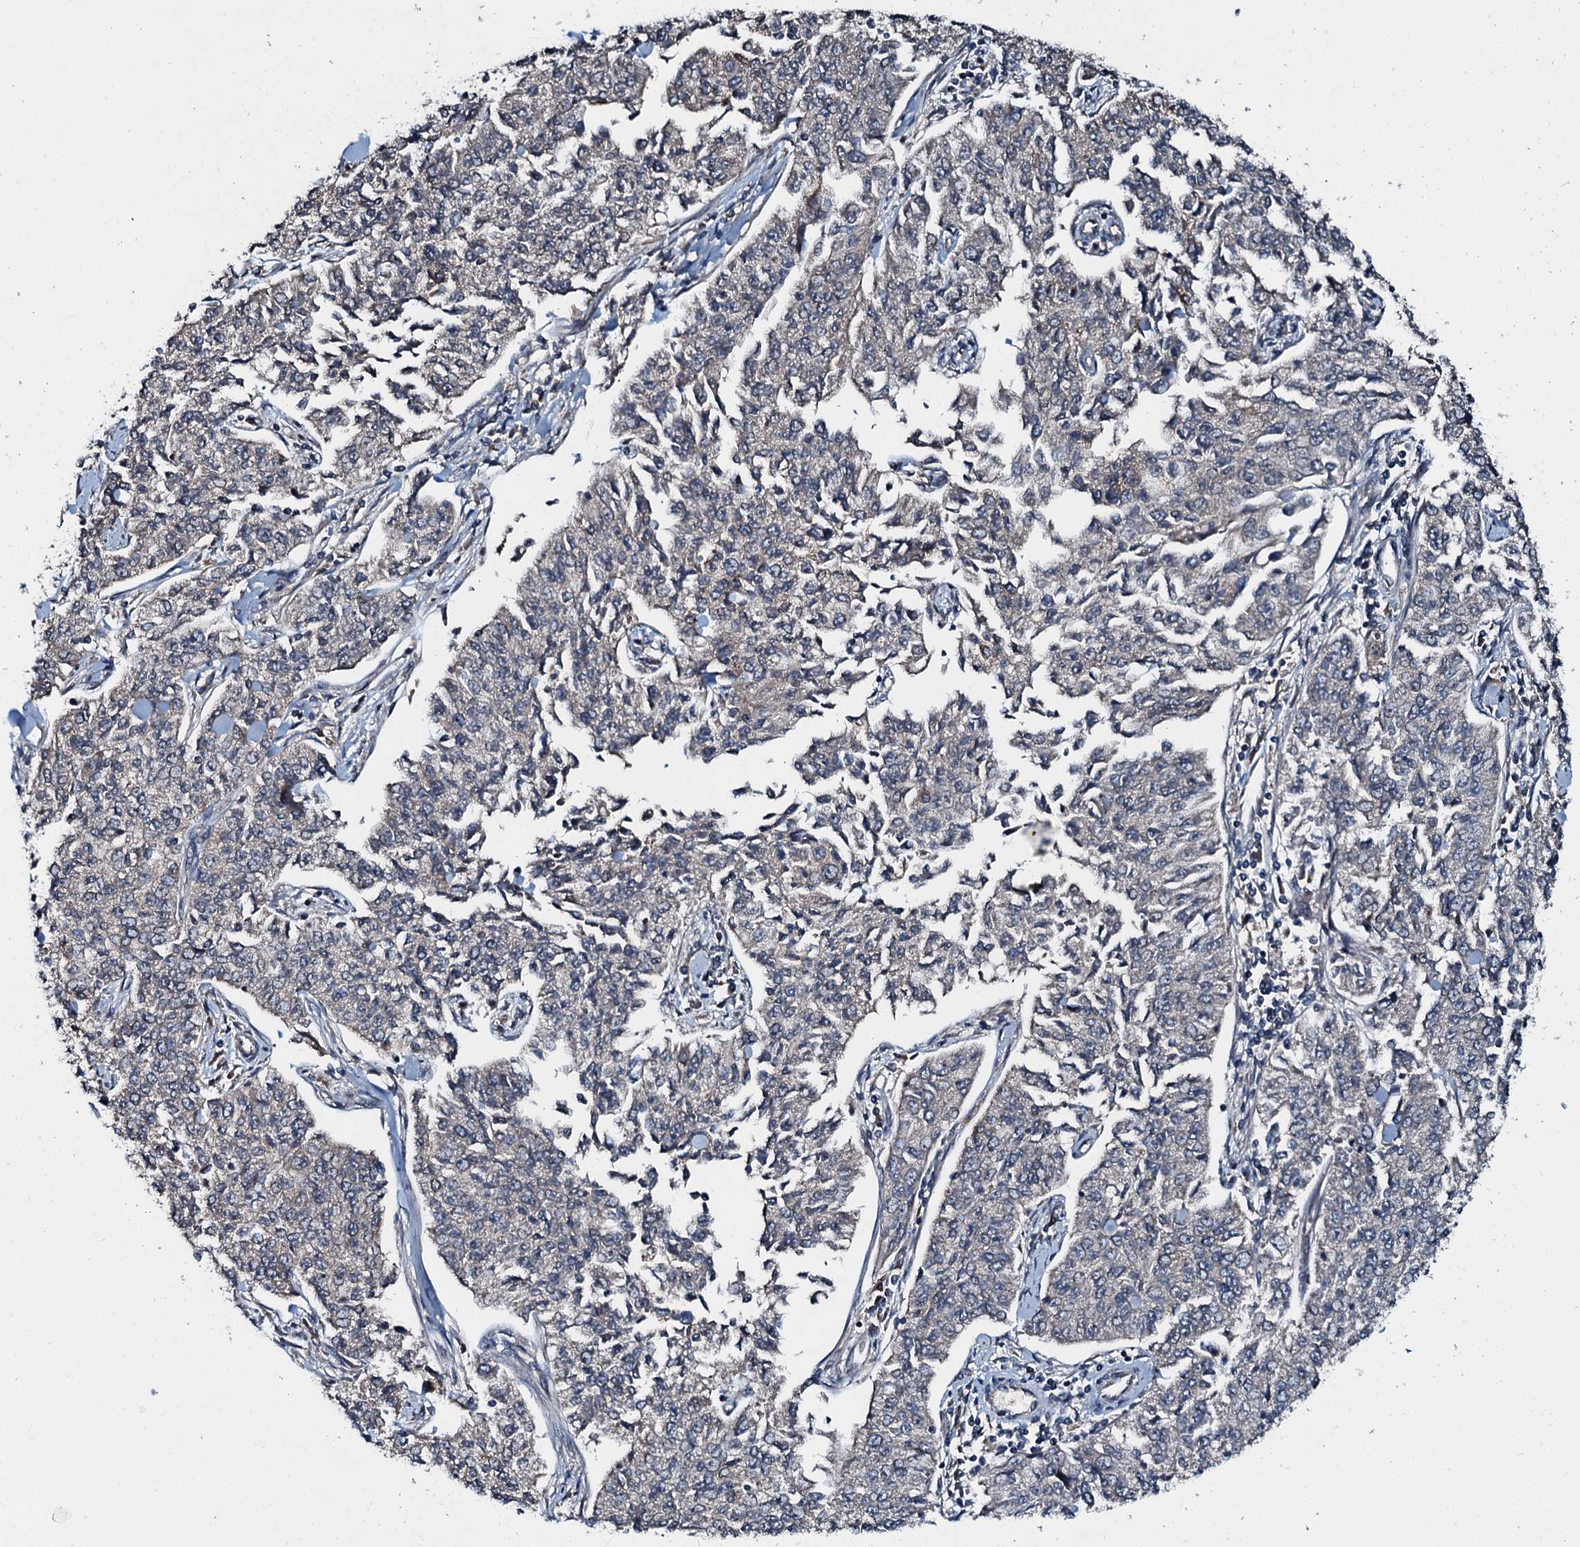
{"staining": {"intensity": "weak", "quantity": "<25%", "location": "cytoplasmic/membranous"}, "tissue": "cervical cancer", "cell_type": "Tumor cells", "image_type": "cancer", "snomed": [{"axis": "morphology", "description": "Squamous cell carcinoma, NOS"}, {"axis": "topography", "description": "Cervix"}], "caption": "IHC of cervical squamous cell carcinoma displays no staining in tumor cells.", "gene": "AARS1", "patient": {"sex": "female", "age": 35}}